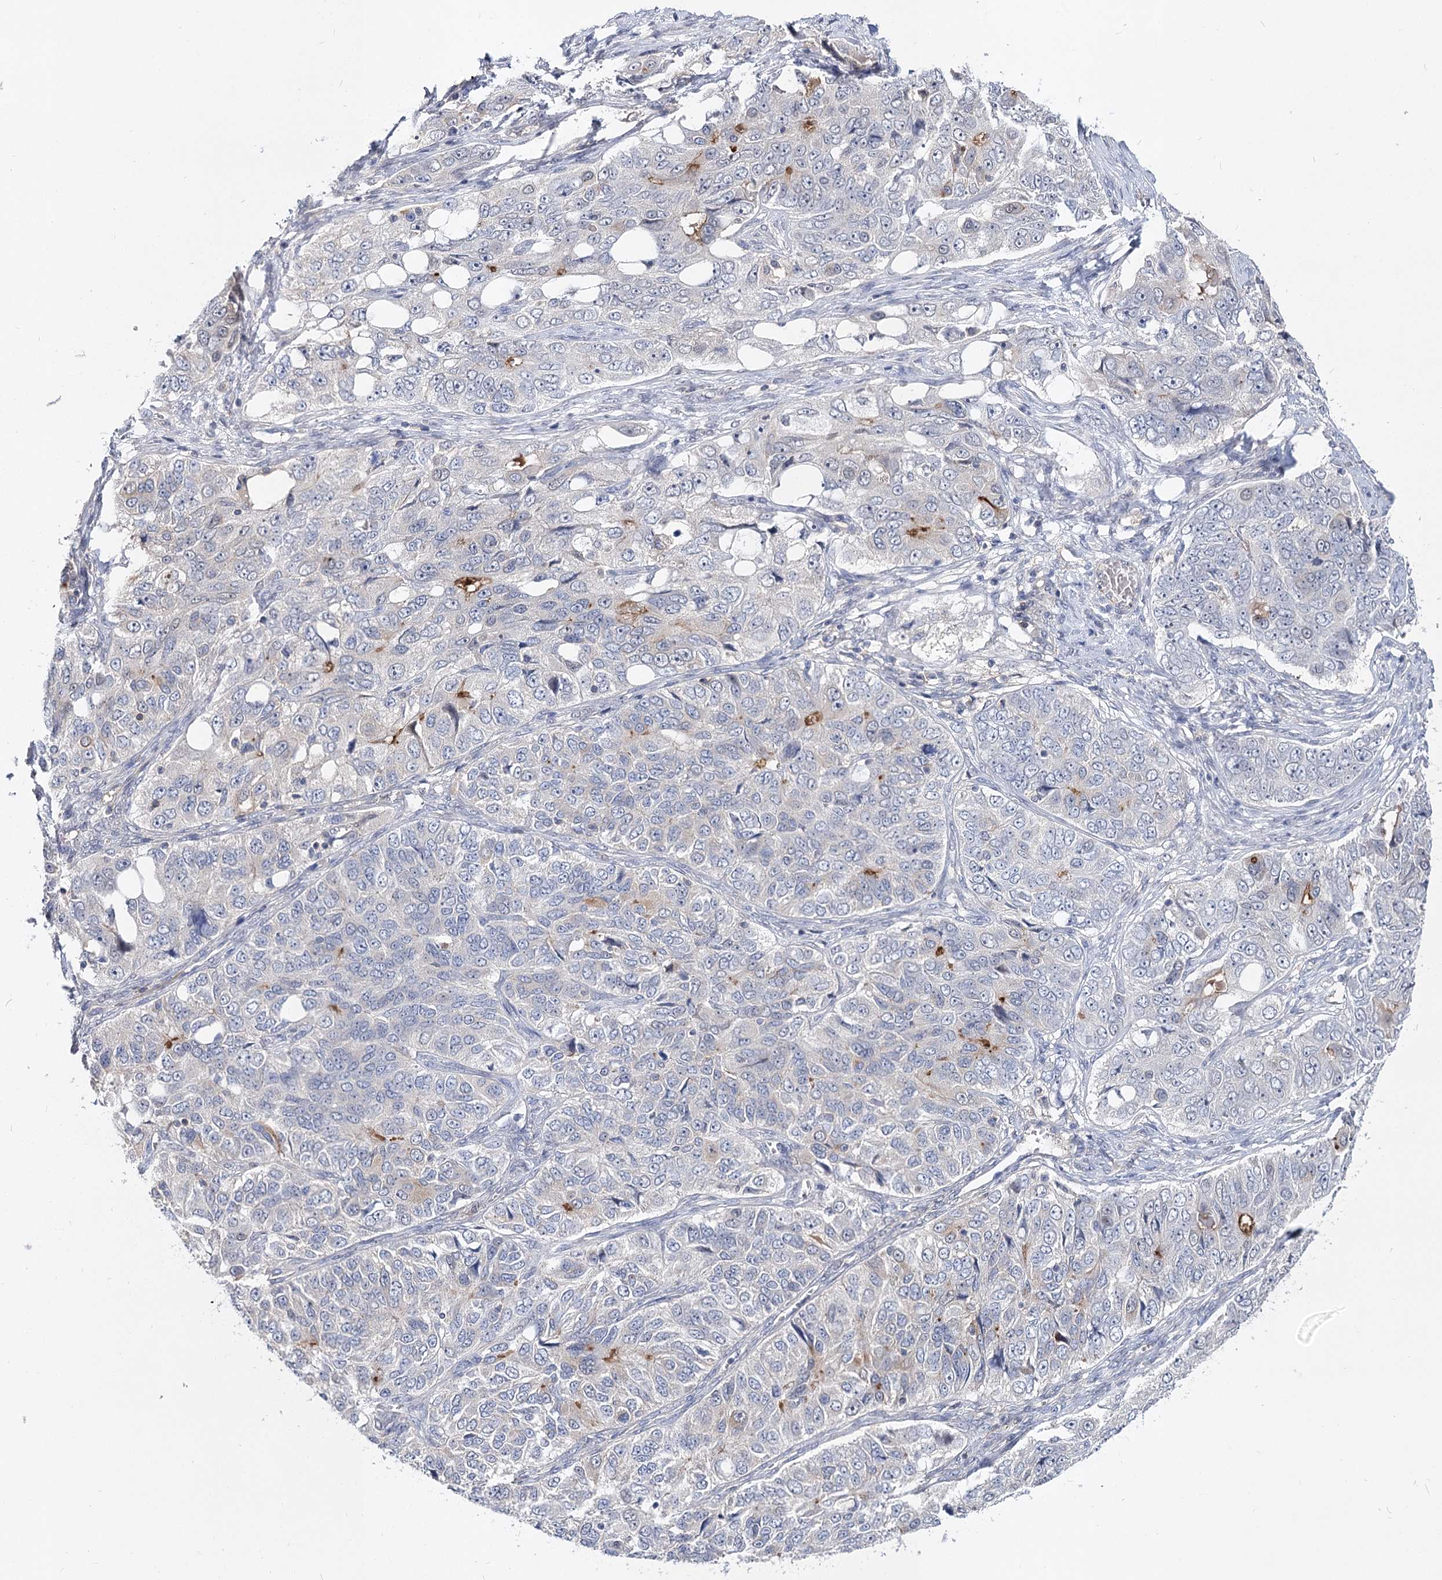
{"staining": {"intensity": "negative", "quantity": "none", "location": "none"}, "tissue": "ovarian cancer", "cell_type": "Tumor cells", "image_type": "cancer", "snomed": [{"axis": "morphology", "description": "Carcinoma, endometroid"}, {"axis": "topography", "description": "Ovary"}], "caption": "Ovarian cancer (endometroid carcinoma) was stained to show a protein in brown. There is no significant positivity in tumor cells.", "gene": "UGP2", "patient": {"sex": "female", "age": 51}}